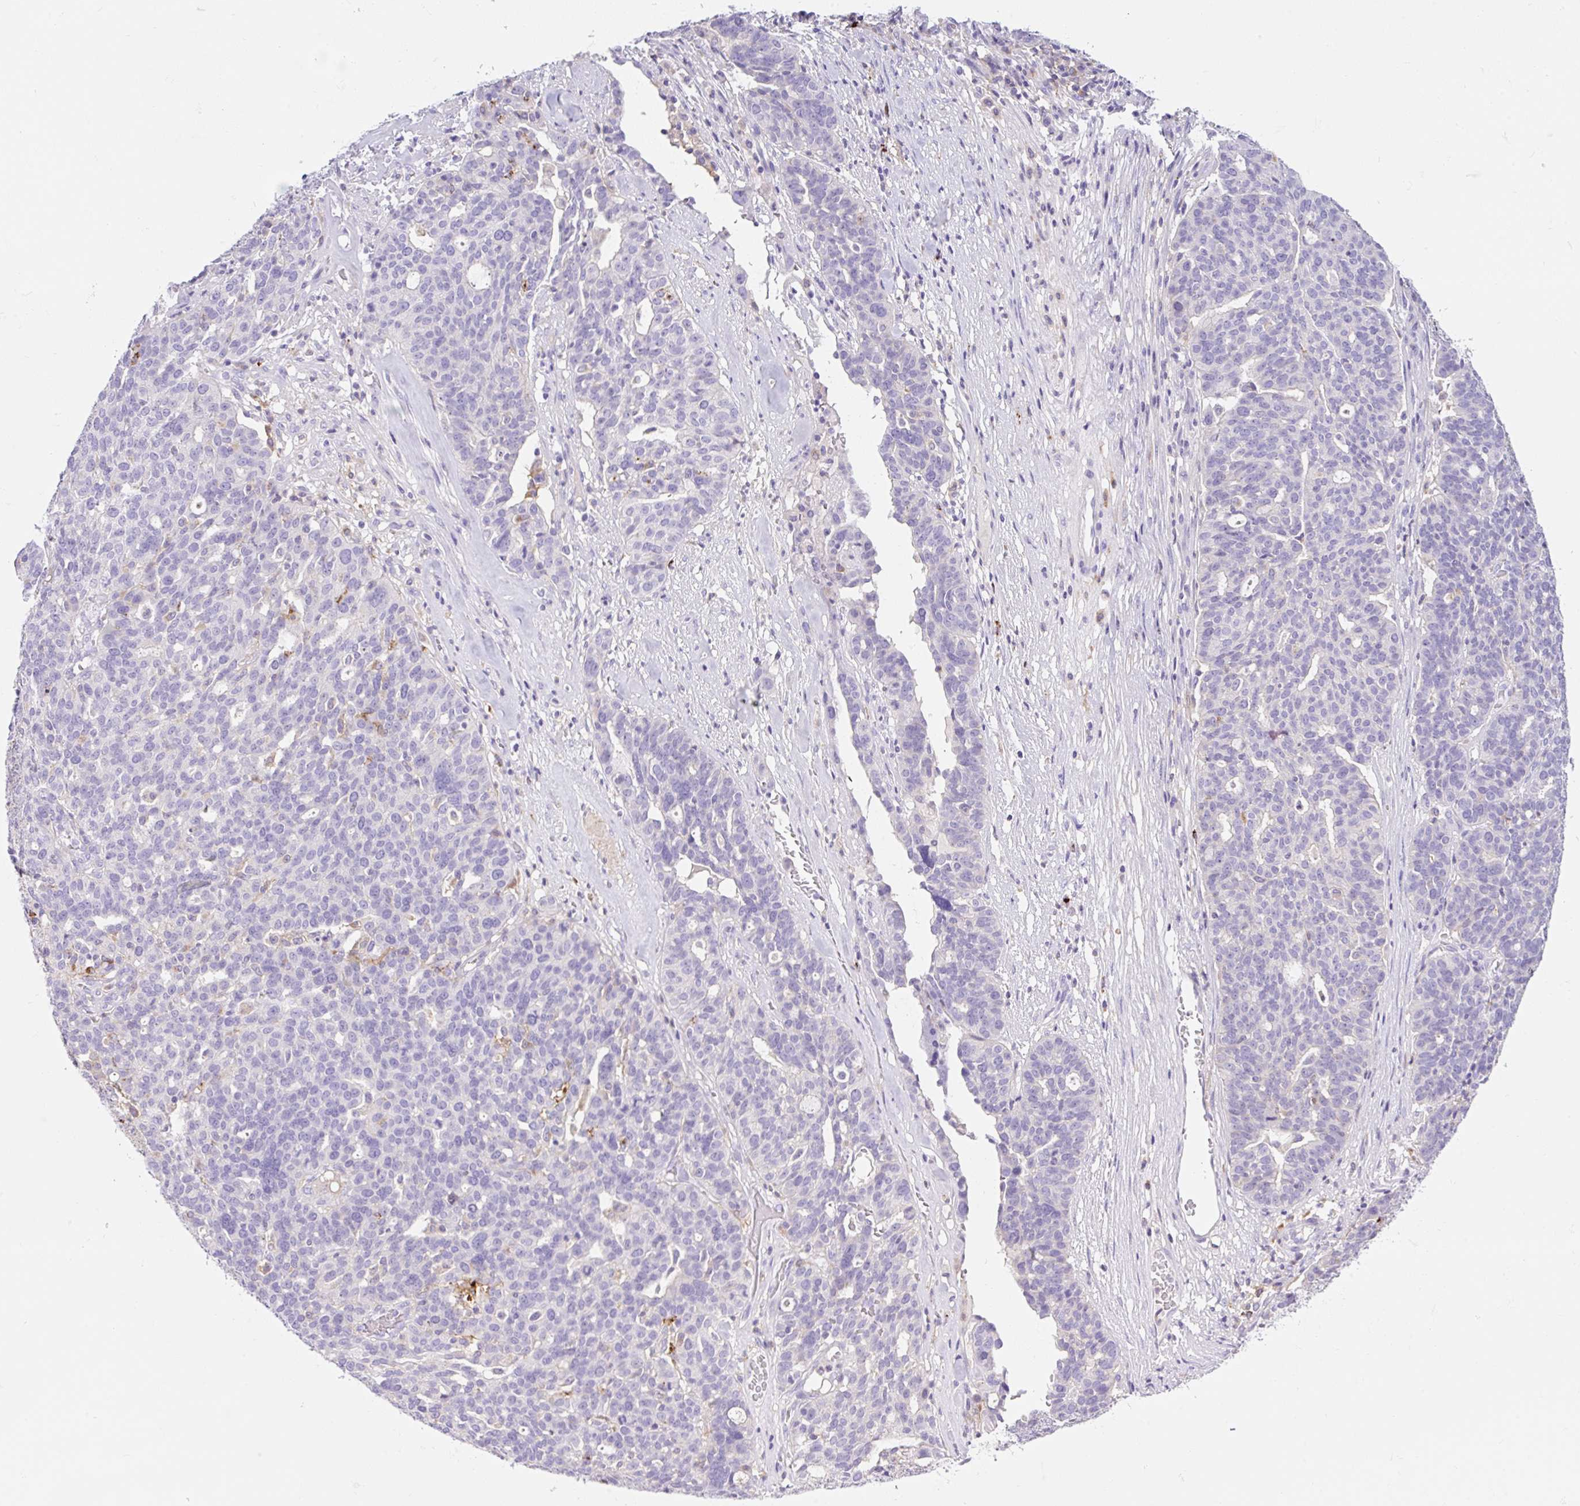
{"staining": {"intensity": "negative", "quantity": "none", "location": "none"}, "tissue": "ovarian cancer", "cell_type": "Tumor cells", "image_type": "cancer", "snomed": [{"axis": "morphology", "description": "Cystadenocarcinoma, serous, NOS"}, {"axis": "topography", "description": "Ovary"}], "caption": "This is a histopathology image of immunohistochemistry staining of serous cystadenocarcinoma (ovarian), which shows no expression in tumor cells. Nuclei are stained in blue.", "gene": "TDRD15", "patient": {"sex": "female", "age": 59}}